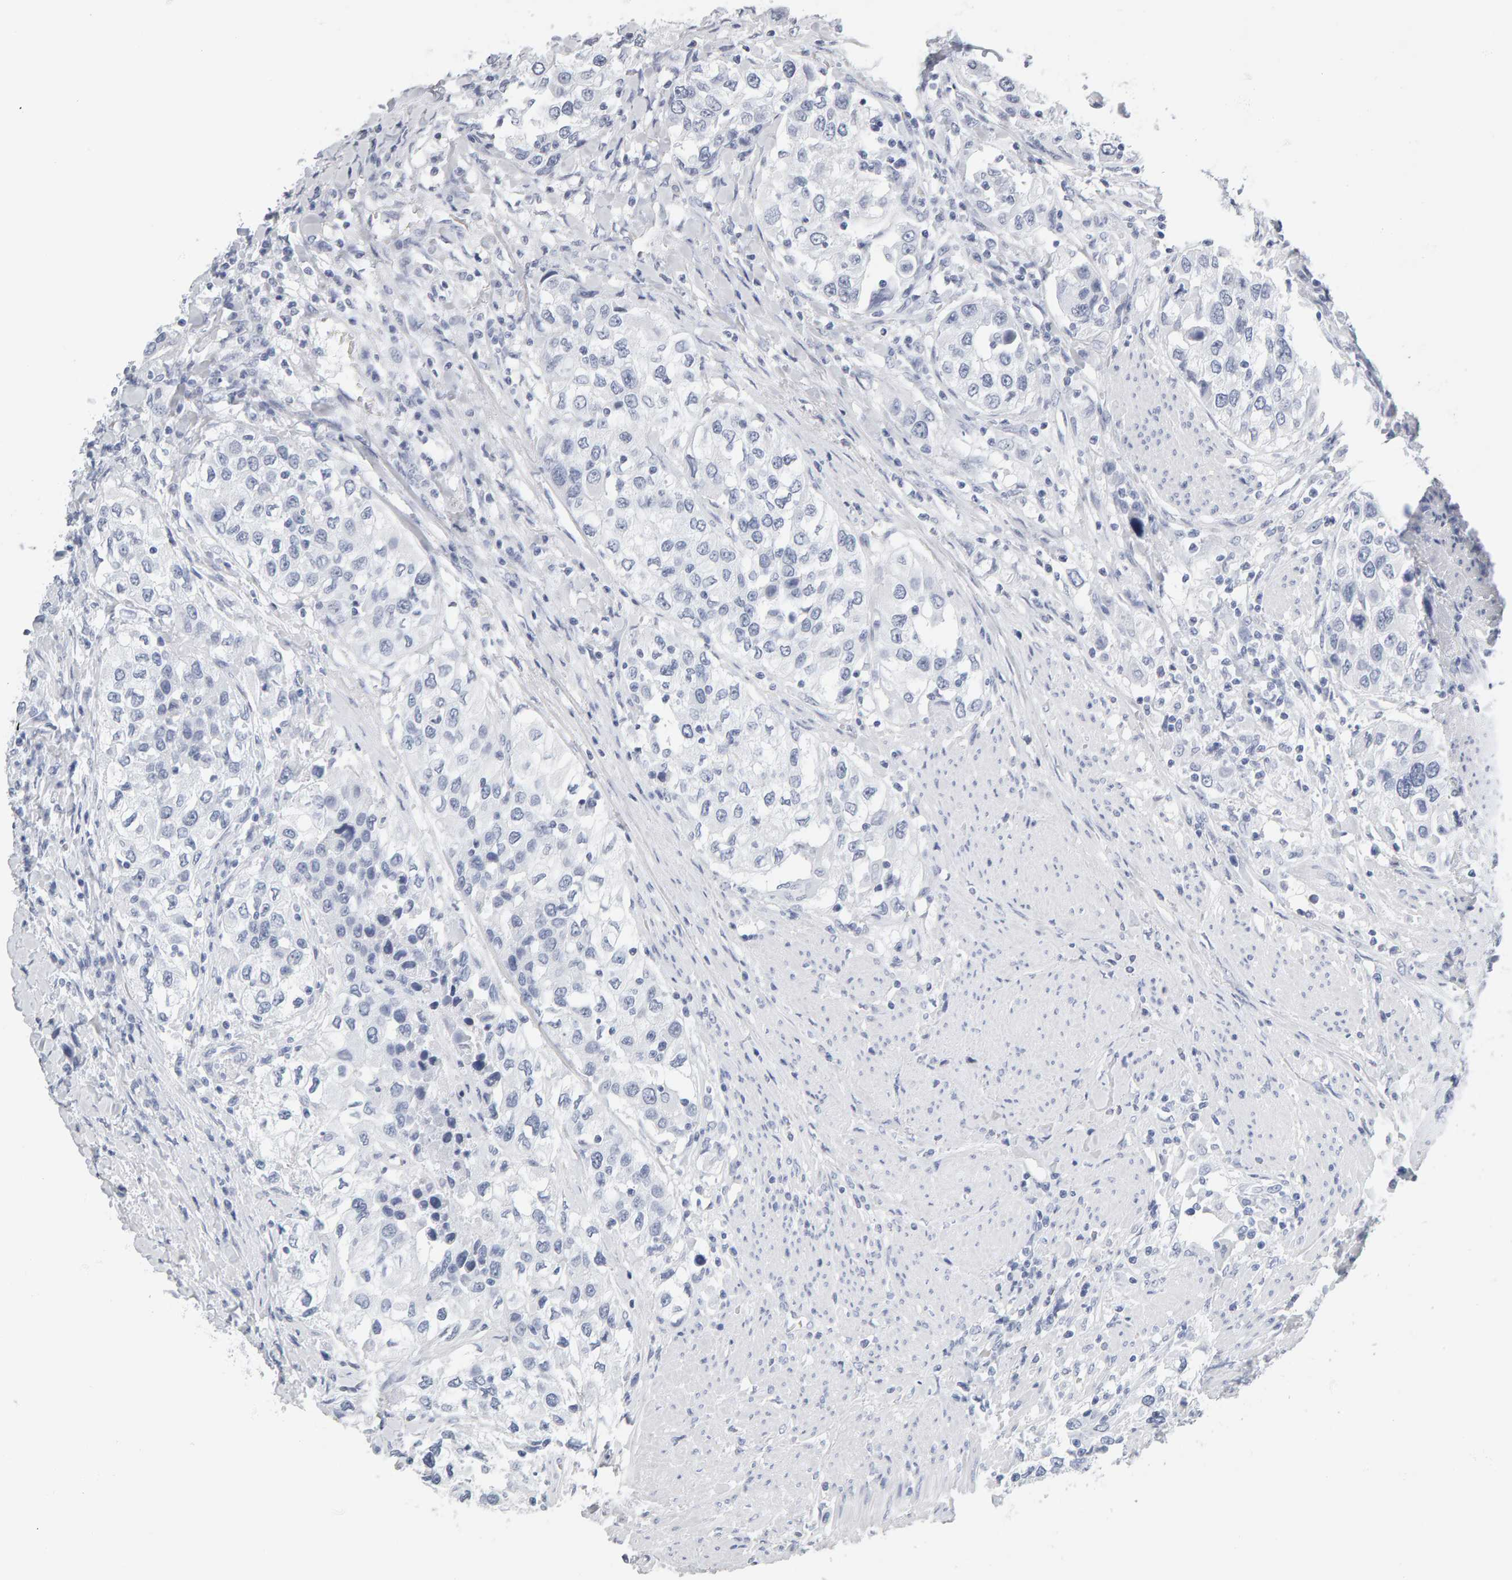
{"staining": {"intensity": "negative", "quantity": "none", "location": "none"}, "tissue": "urothelial cancer", "cell_type": "Tumor cells", "image_type": "cancer", "snomed": [{"axis": "morphology", "description": "Urothelial carcinoma, High grade"}, {"axis": "topography", "description": "Urinary bladder"}], "caption": "A high-resolution image shows immunohistochemistry staining of urothelial cancer, which shows no significant positivity in tumor cells. (Brightfield microscopy of DAB (3,3'-diaminobenzidine) IHC at high magnification).", "gene": "SPACA3", "patient": {"sex": "female", "age": 80}}